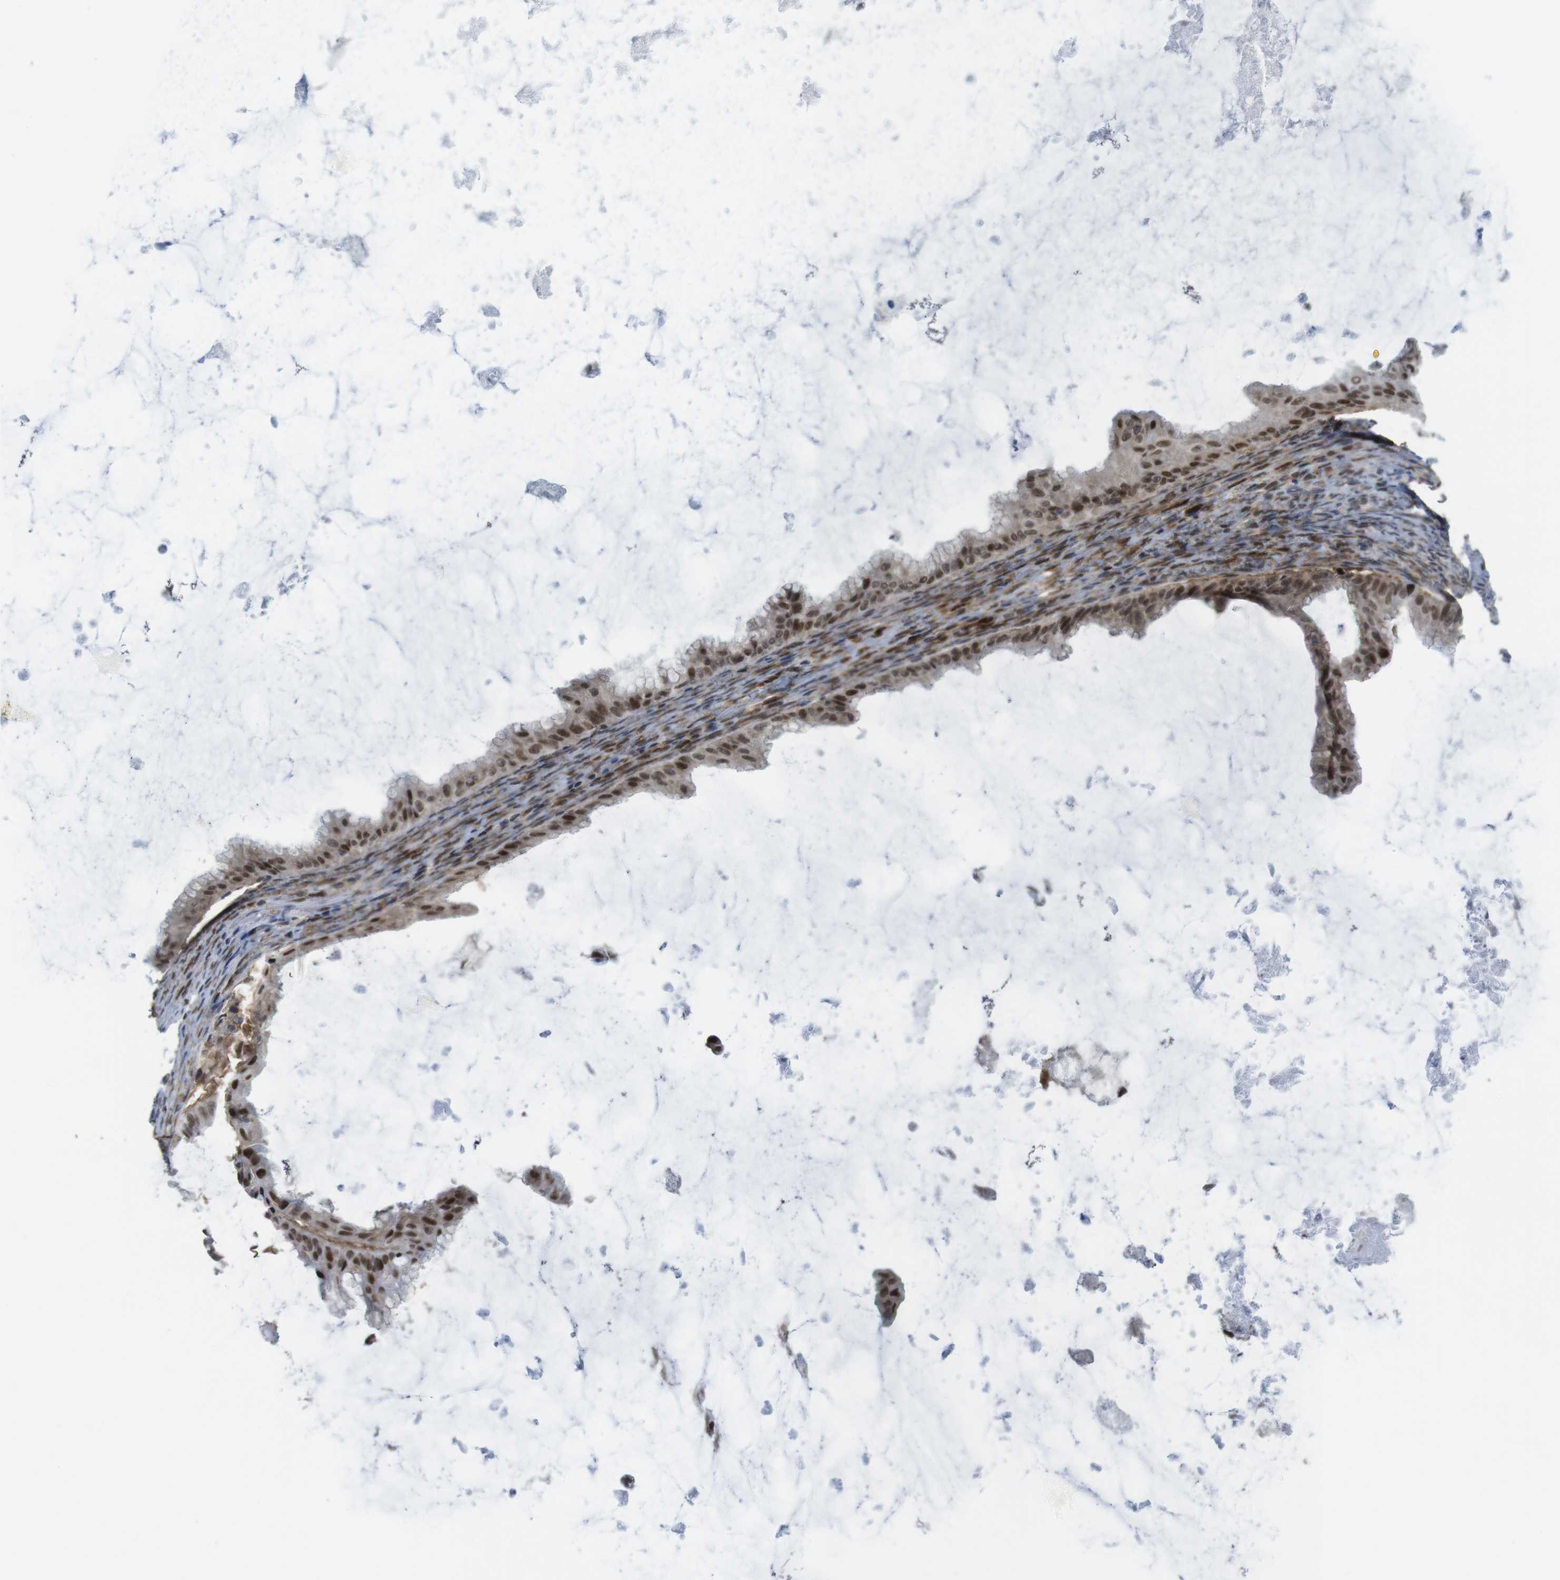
{"staining": {"intensity": "moderate", "quantity": ">75%", "location": "nuclear"}, "tissue": "ovarian cancer", "cell_type": "Tumor cells", "image_type": "cancer", "snomed": [{"axis": "morphology", "description": "Cystadenocarcinoma, mucinous, NOS"}, {"axis": "topography", "description": "Ovary"}], "caption": "Protein staining displays moderate nuclear positivity in about >75% of tumor cells in ovarian mucinous cystadenocarcinoma. (DAB (3,3'-diaminobenzidine) IHC with brightfield microscopy, high magnification).", "gene": "RCC1", "patient": {"sex": "female", "age": 61}}